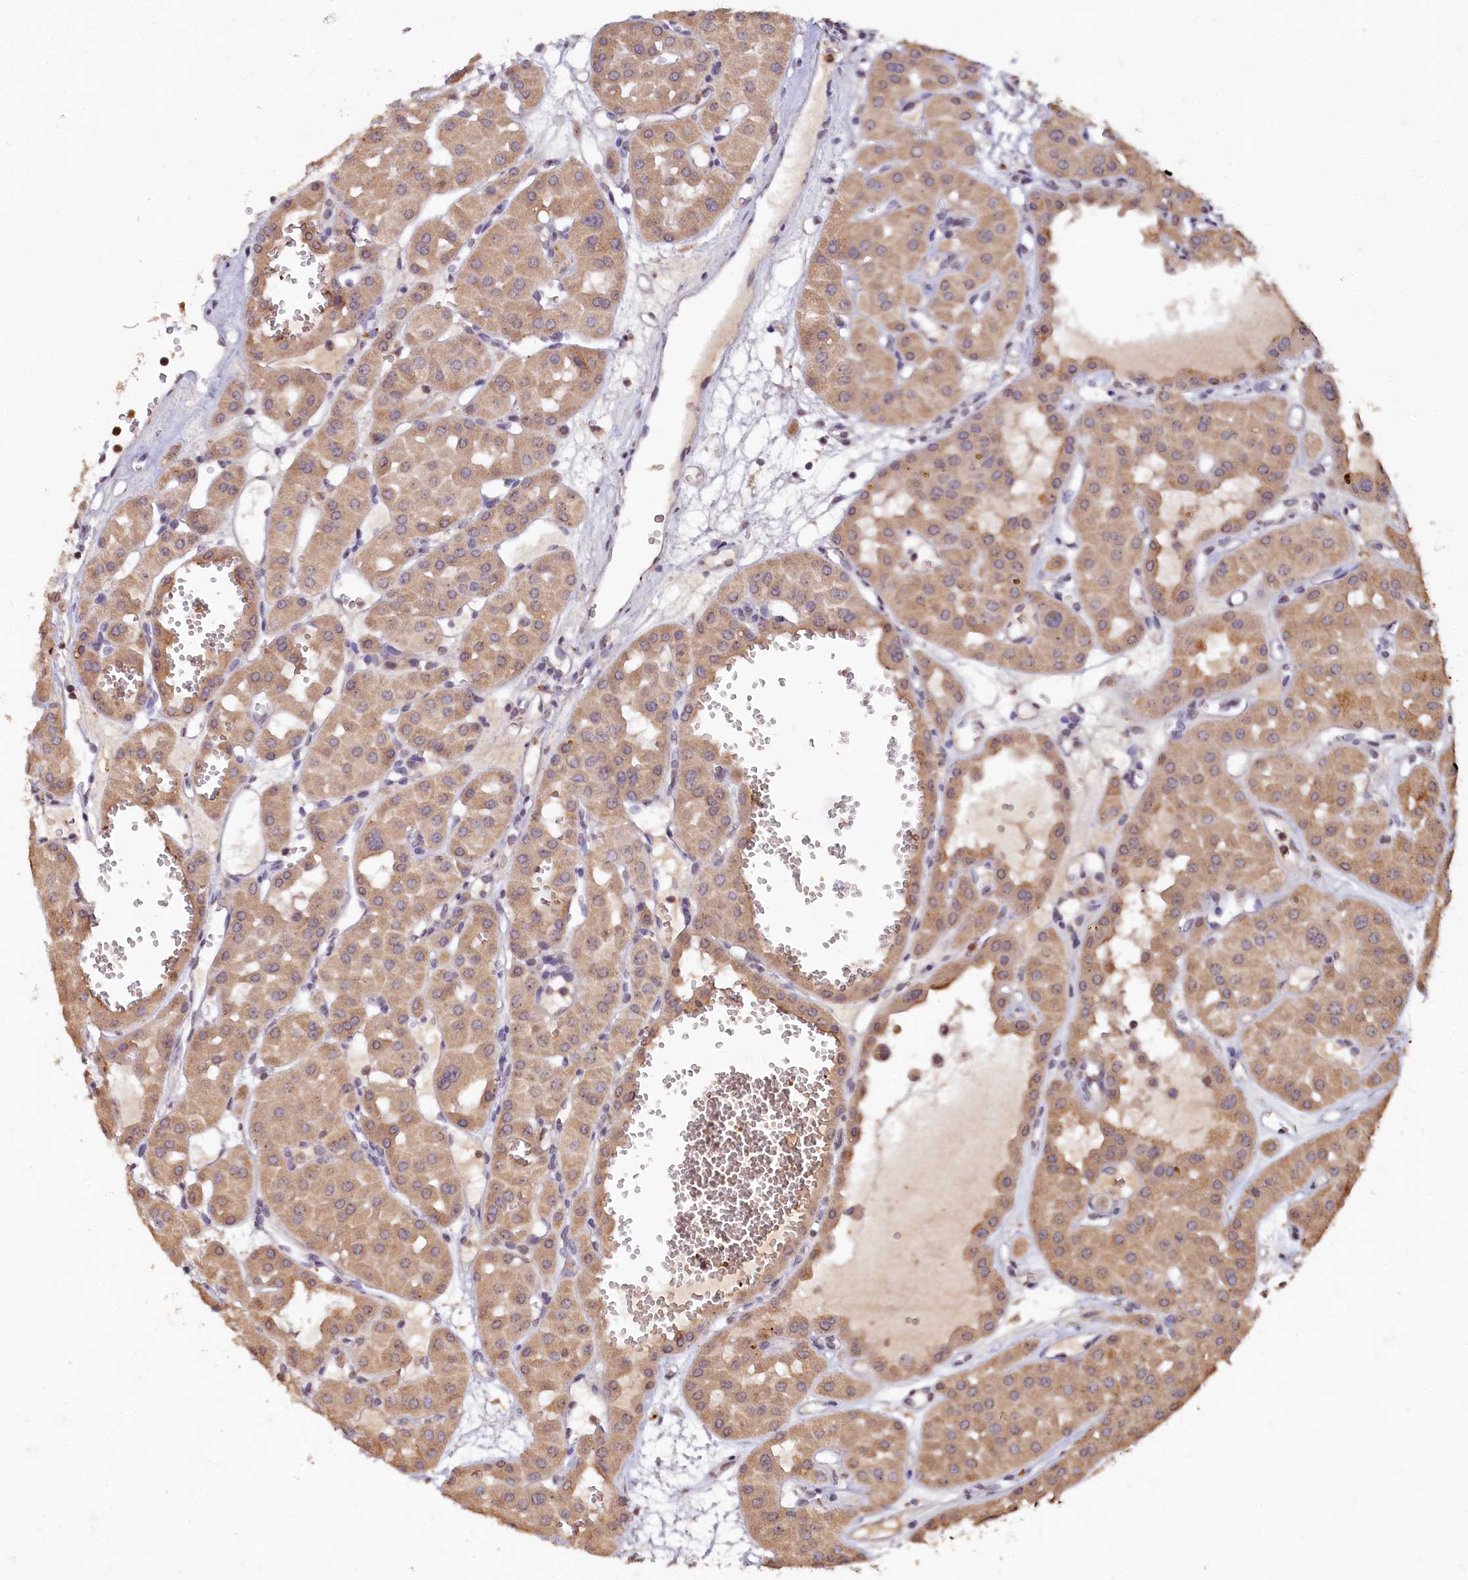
{"staining": {"intensity": "moderate", "quantity": ">75%", "location": "cytoplasmic/membranous"}, "tissue": "renal cancer", "cell_type": "Tumor cells", "image_type": "cancer", "snomed": [{"axis": "morphology", "description": "Carcinoma, NOS"}, {"axis": "topography", "description": "Kidney"}], "caption": "Immunohistochemistry image of neoplastic tissue: human renal cancer stained using immunohistochemistry shows medium levels of moderate protein expression localized specifically in the cytoplasmic/membranous of tumor cells, appearing as a cytoplasmic/membranous brown color.", "gene": "CSTPP1", "patient": {"sex": "female", "age": 75}}